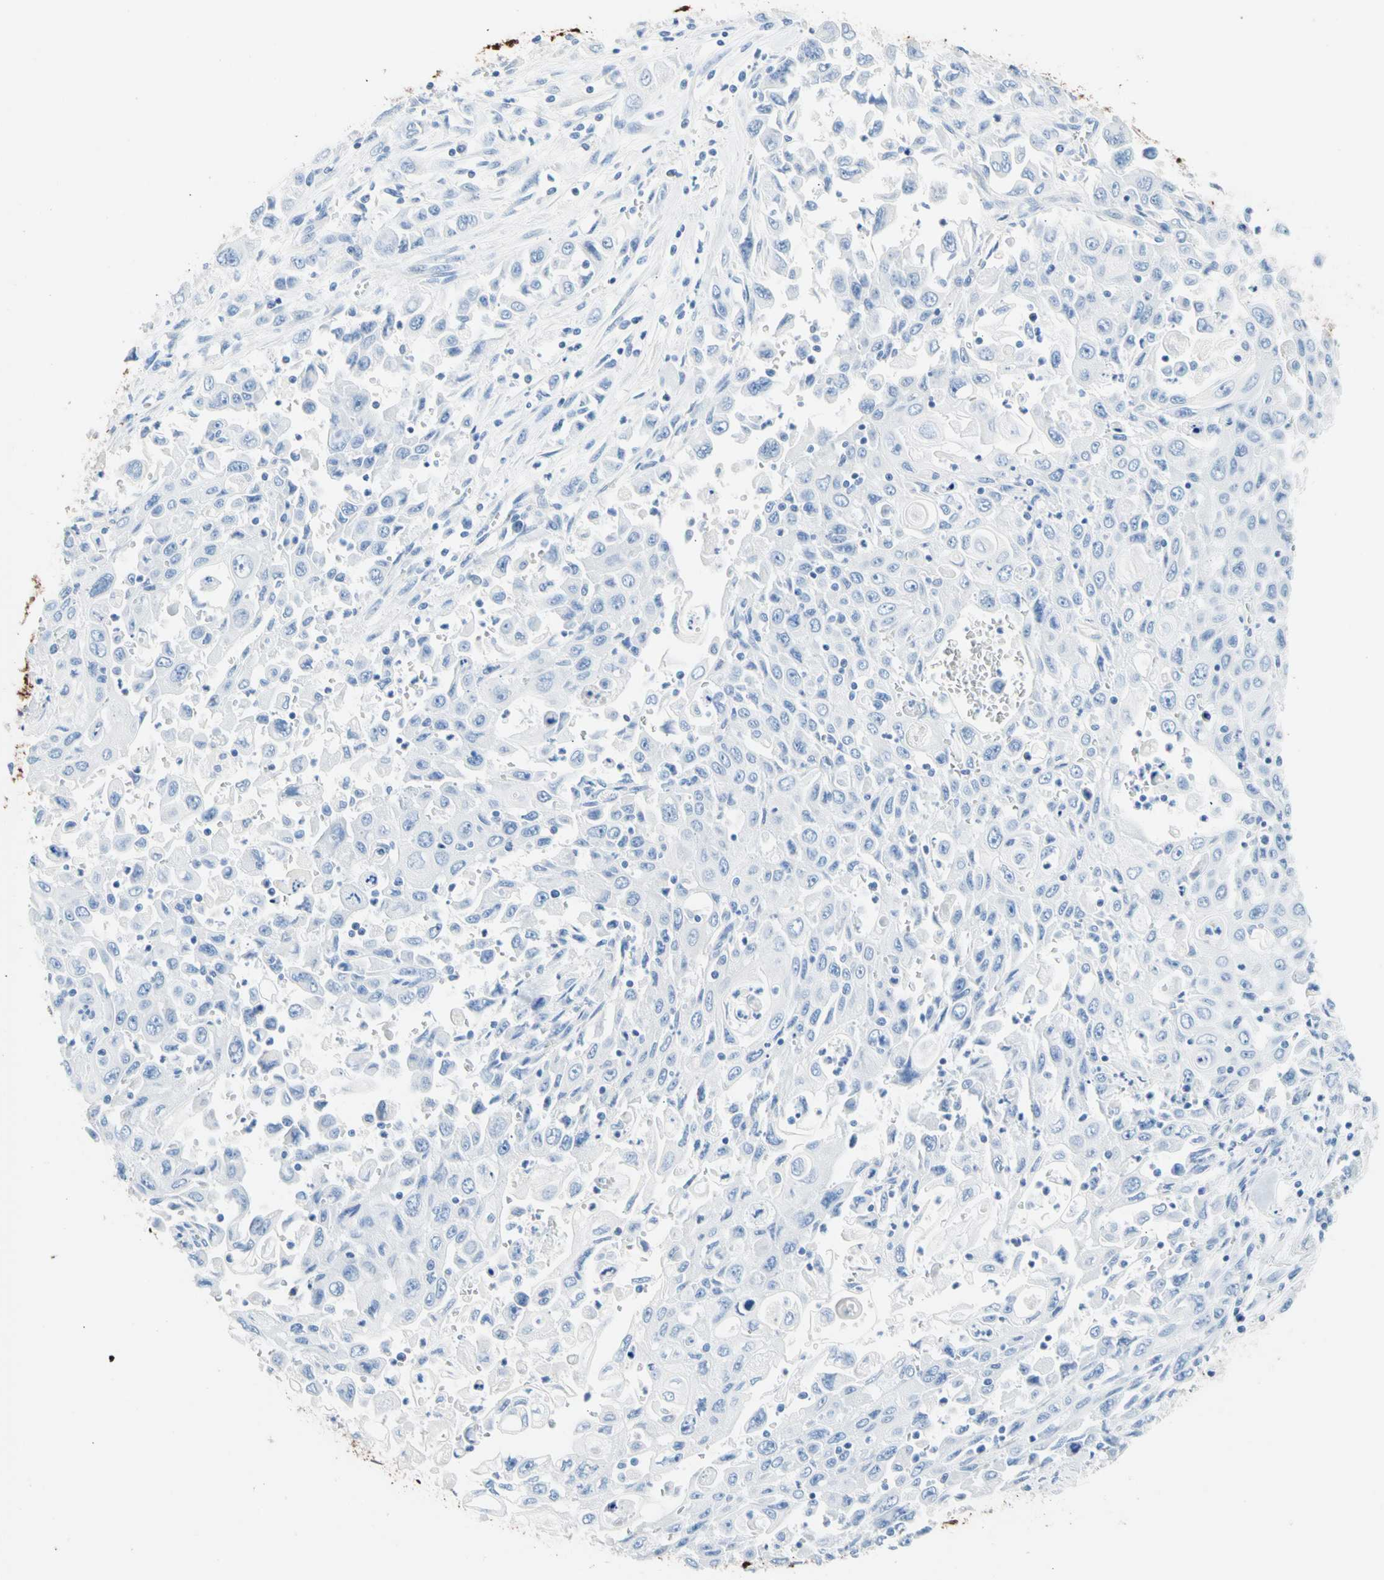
{"staining": {"intensity": "strong", "quantity": "<25%", "location": "cytoplasmic/membranous"}, "tissue": "pancreatic cancer", "cell_type": "Tumor cells", "image_type": "cancer", "snomed": [{"axis": "morphology", "description": "Adenocarcinoma, NOS"}, {"axis": "topography", "description": "Pancreas"}], "caption": "Tumor cells exhibit medium levels of strong cytoplasmic/membranous positivity in approximately <25% of cells in pancreatic cancer.", "gene": "CEL", "patient": {"sex": "male", "age": 70}}